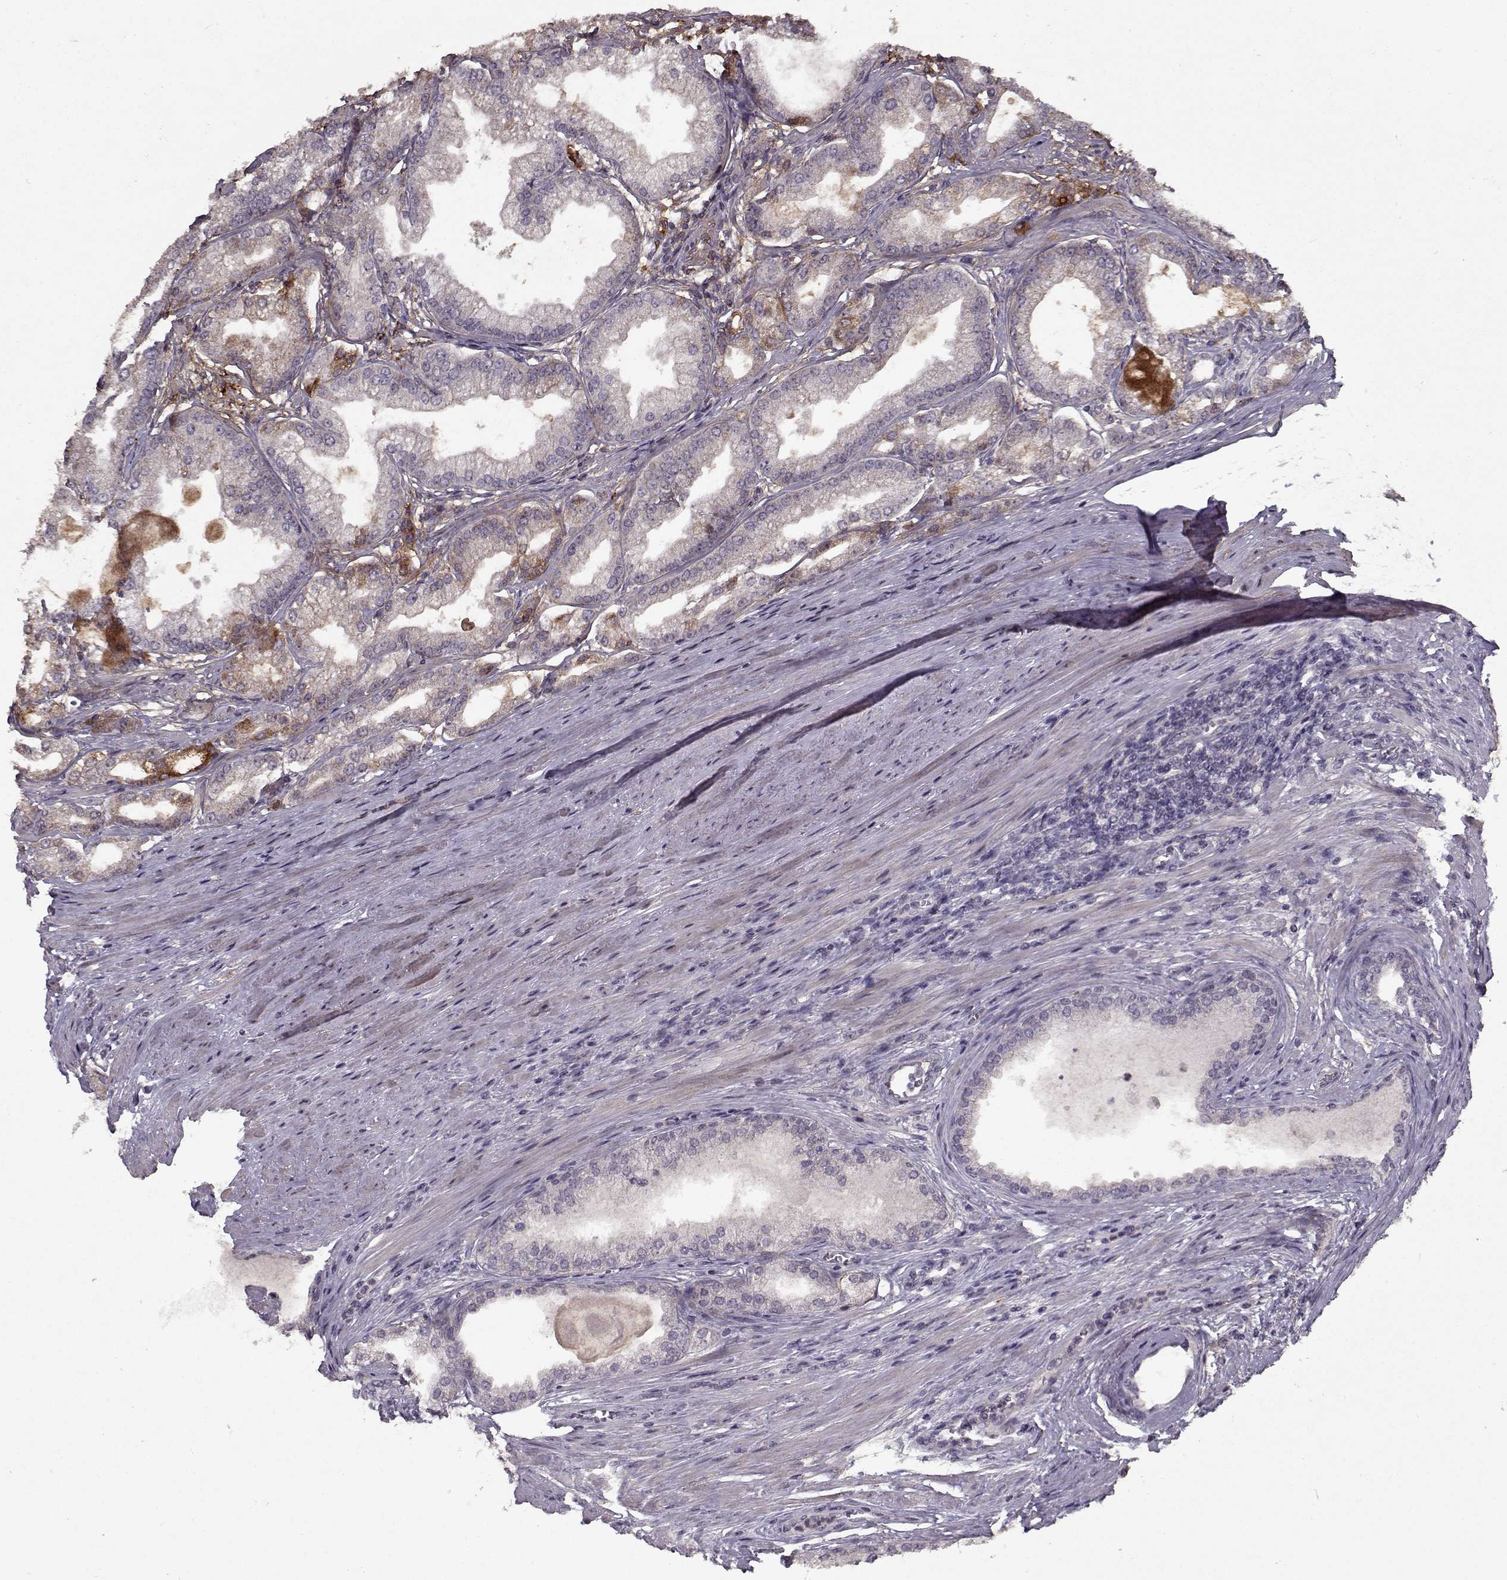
{"staining": {"intensity": "negative", "quantity": "none", "location": "none"}, "tissue": "prostate cancer", "cell_type": "Tumor cells", "image_type": "cancer", "snomed": [{"axis": "morphology", "description": "Adenocarcinoma, NOS"}, {"axis": "topography", "description": "Prostate and seminal vesicle, NOS"}, {"axis": "topography", "description": "Prostate"}], "caption": "Micrograph shows no significant protein staining in tumor cells of adenocarcinoma (prostate).", "gene": "LAMA2", "patient": {"sex": "male", "age": 77}}